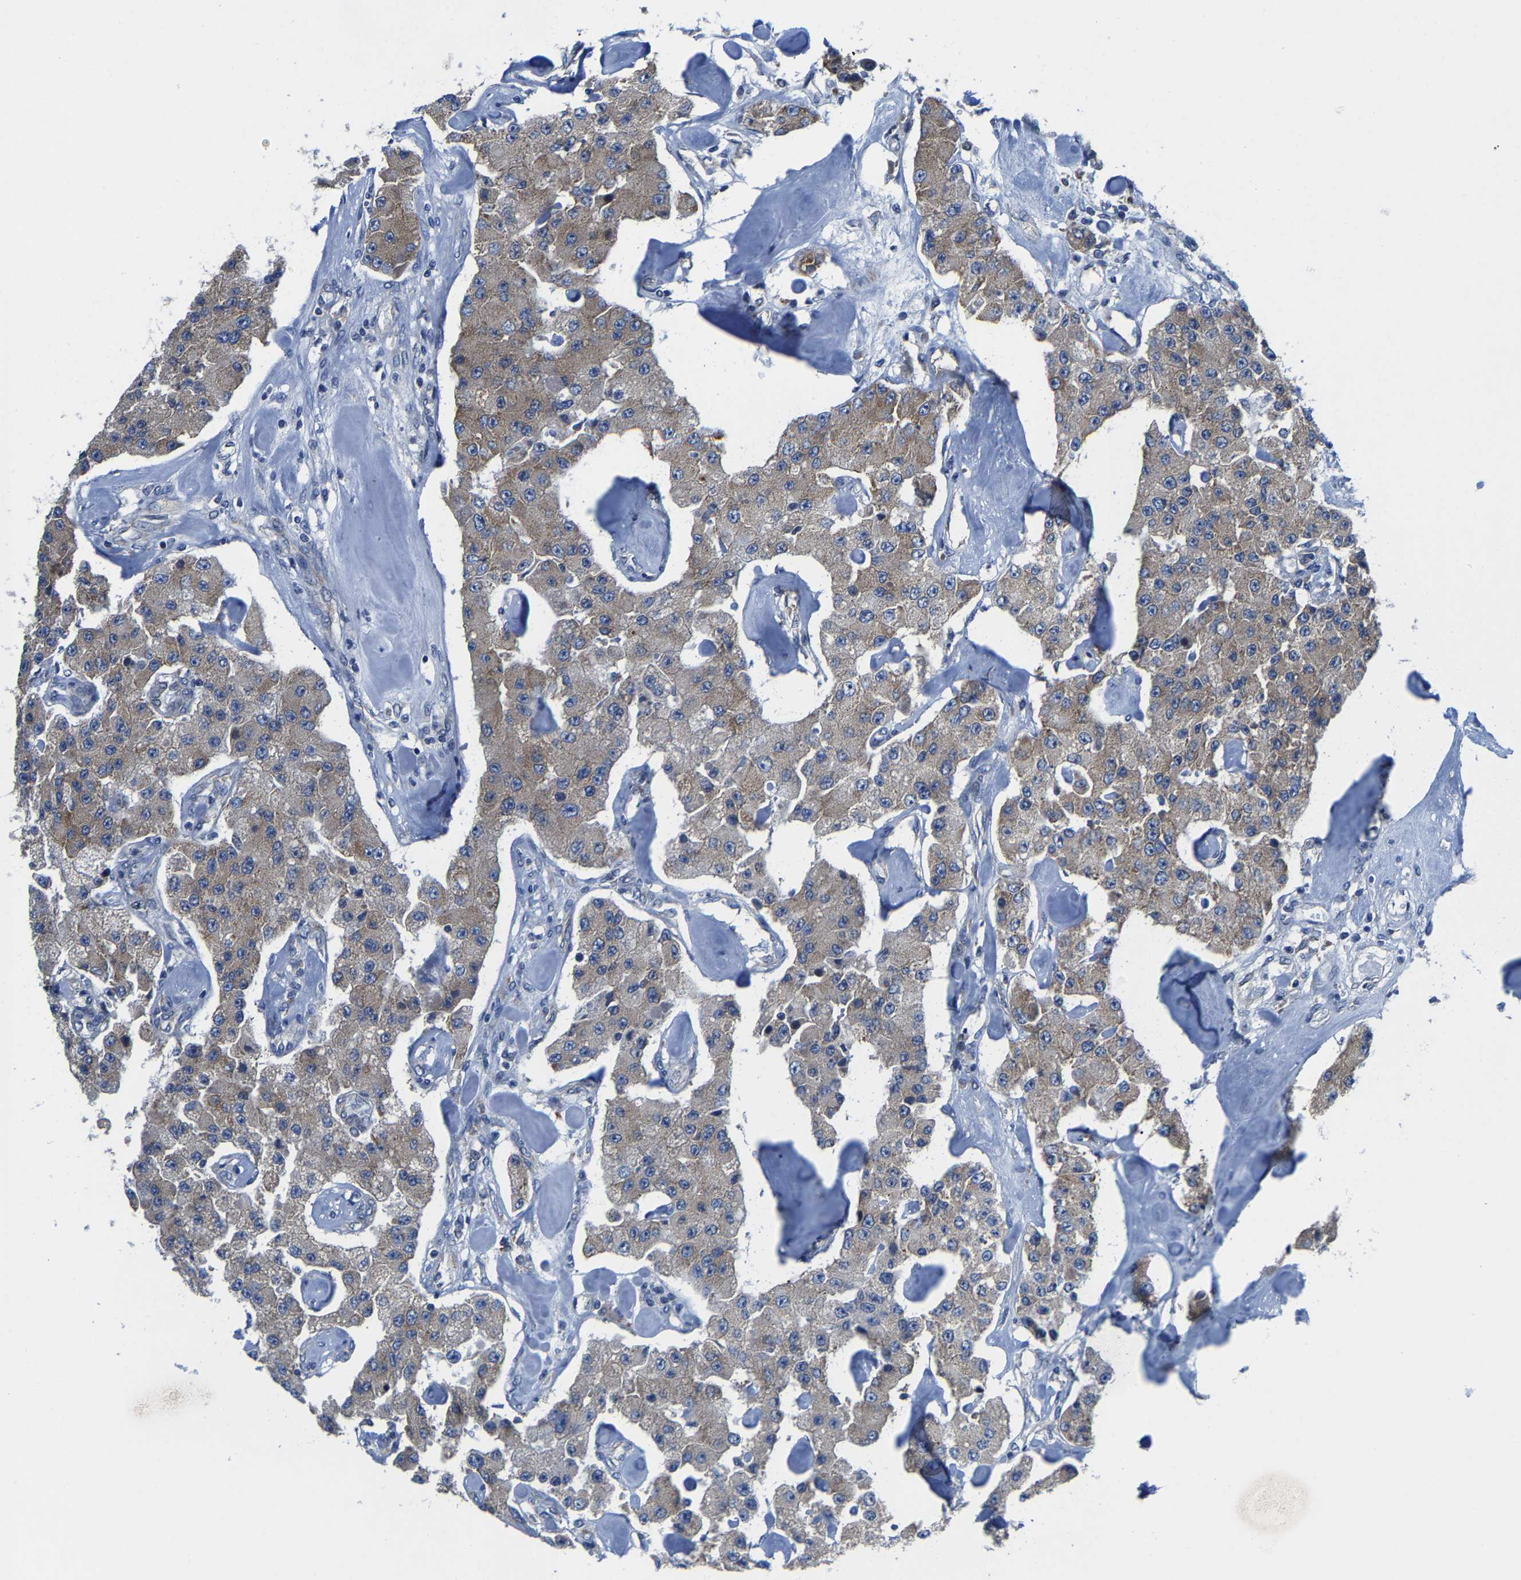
{"staining": {"intensity": "weak", "quantity": ">75%", "location": "cytoplasmic/membranous"}, "tissue": "carcinoid", "cell_type": "Tumor cells", "image_type": "cancer", "snomed": [{"axis": "morphology", "description": "Carcinoid, malignant, NOS"}, {"axis": "topography", "description": "Pancreas"}], "caption": "A photomicrograph of human carcinoid (malignant) stained for a protein displays weak cytoplasmic/membranous brown staining in tumor cells.", "gene": "G3BP2", "patient": {"sex": "male", "age": 41}}